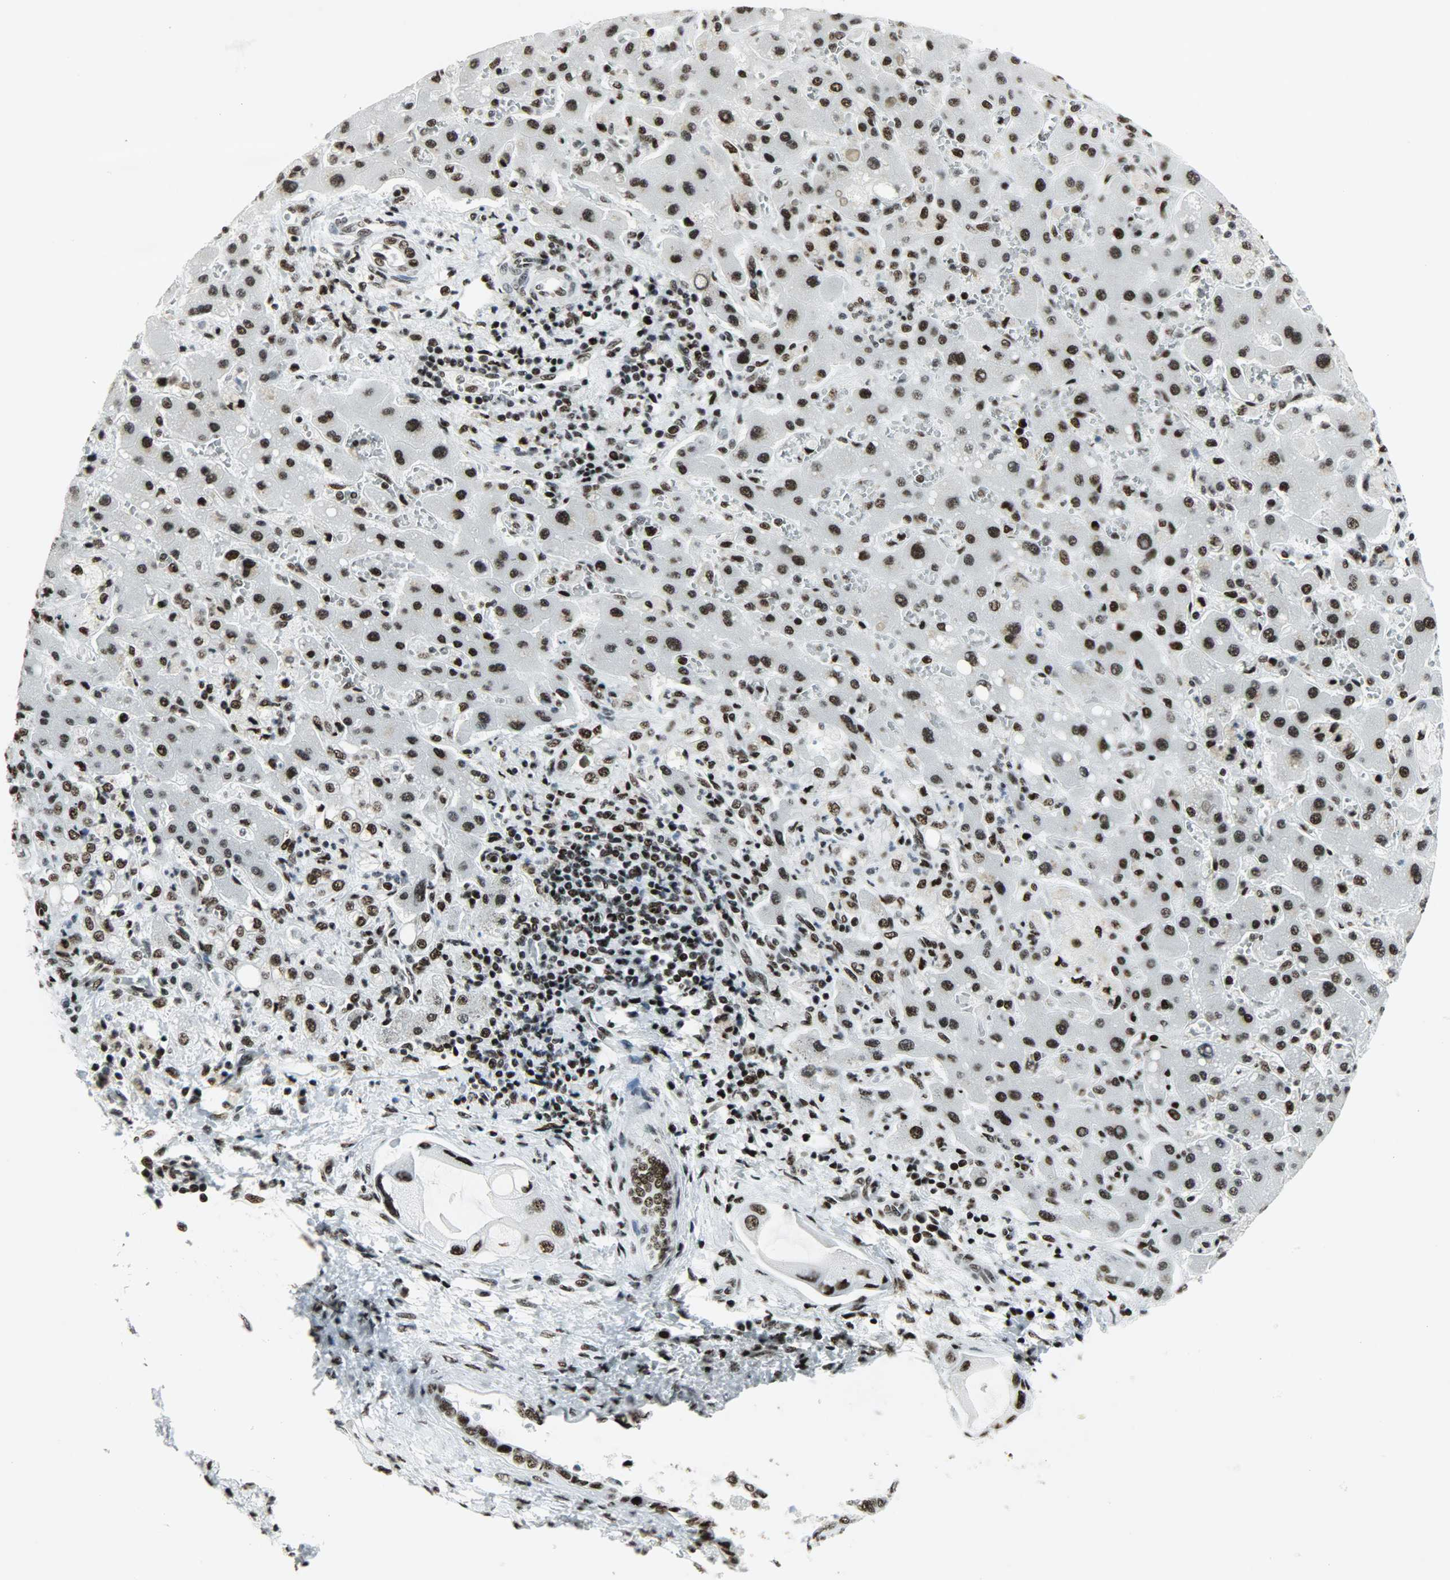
{"staining": {"intensity": "strong", "quantity": ">75%", "location": "nuclear"}, "tissue": "liver cancer", "cell_type": "Tumor cells", "image_type": "cancer", "snomed": [{"axis": "morphology", "description": "Cholangiocarcinoma"}, {"axis": "topography", "description": "Liver"}], "caption": "Cholangiocarcinoma (liver) was stained to show a protein in brown. There is high levels of strong nuclear positivity in about >75% of tumor cells.", "gene": "SNRPA", "patient": {"sex": "male", "age": 50}}